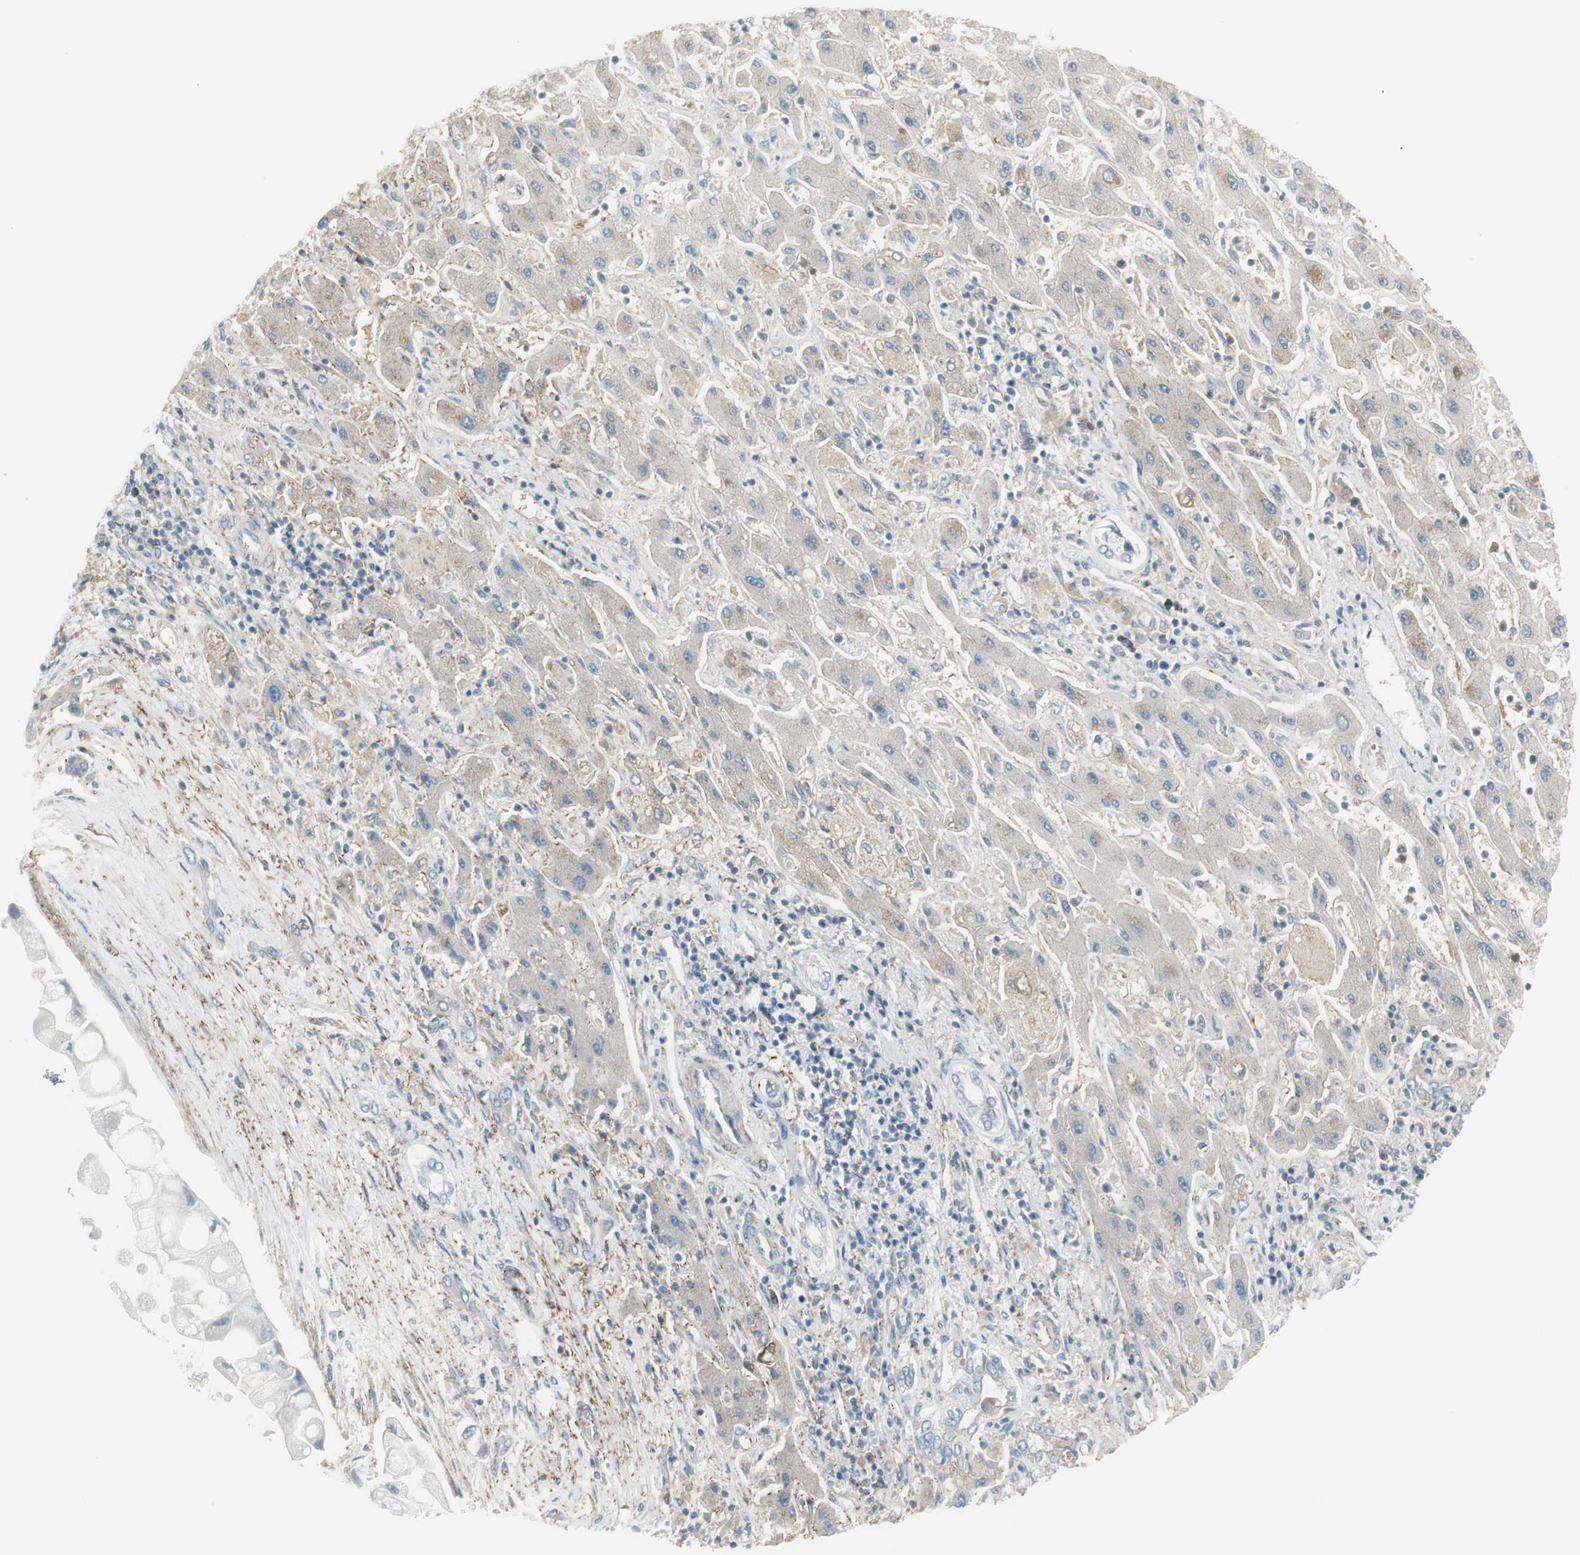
{"staining": {"intensity": "negative", "quantity": "none", "location": "none"}, "tissue": "liver cancer", "cell_type": "Tumor cells", "image_type": "cancer", "snomed": [{"axis": "morphology", "description": "Cholangiocarcinoma"}, {"axis": "topography", "description": "Liver"}], "caption": "Tumor cells show no significant expression in liver cholangiocarcinoma. The staining is performed using DAB (3,3'-diaminobenzidine) brown chromogen with nuclei counter-stained in using hematoxylin.", "gene": "CACNA2D1", "patient": {"sex": "male", "age": 50}}